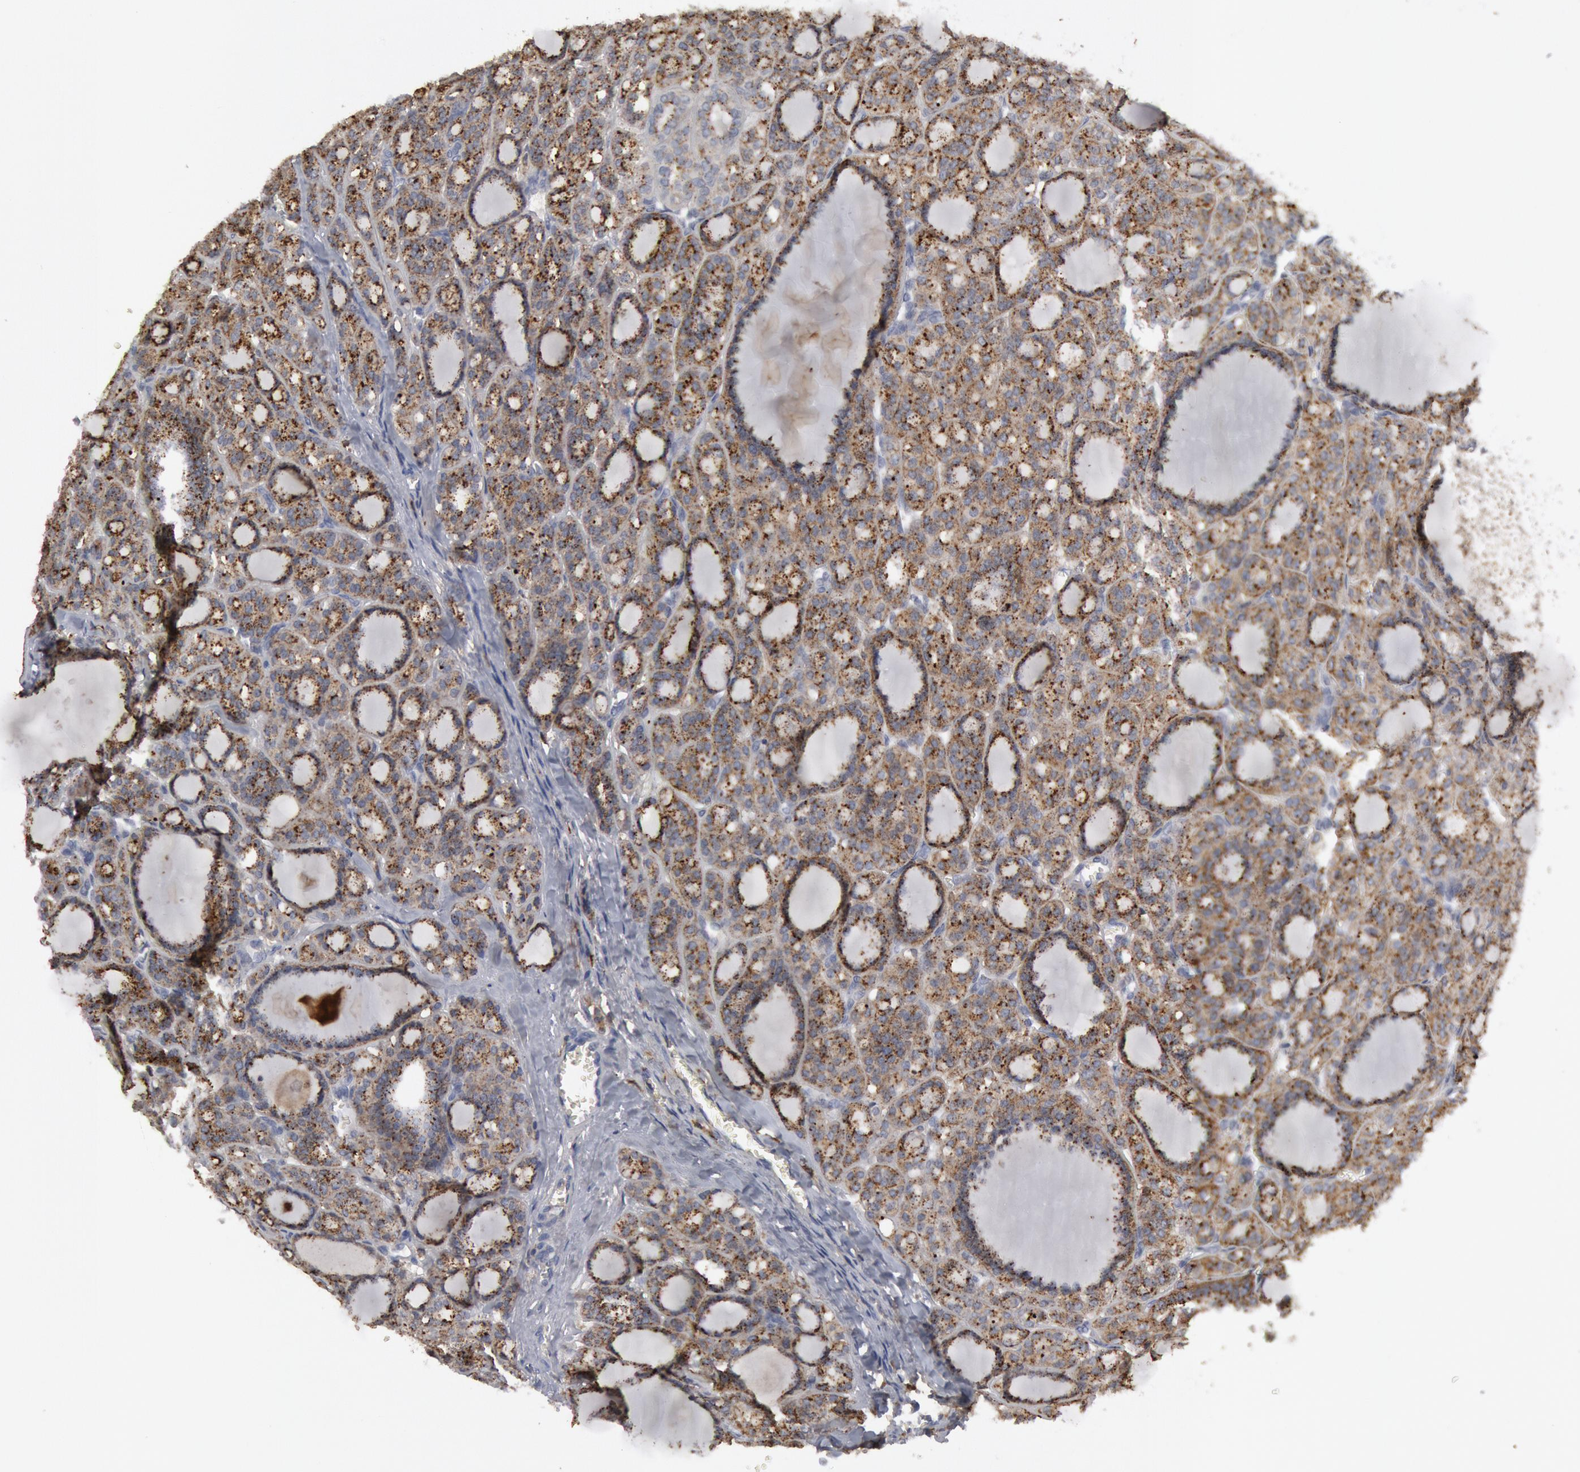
{"staining": {"intensity": "moderate", "quantity": "25%-75%", "location": "cytoplasmic/membranous"}, "tissue": "thyroid cancer", "cell_type": "Tumor cells", "image_type": "cancer", "snomed": [{"axis": "morphology", "description": "Follicular adenoma carcinoma, NOS"}, {"axis": "topography", "description": "Thyroid gland"}], "caption": "This micrograph displays thyroid follicular adenoma carcinoma stained with immunohistochemistry (IHC) to label a protein in brown. The cytoplasmic/membranous of tumor cells show moderate positivity for the protein. Nuclei are counter-stained blue.", "gene": "C1QC", "patient": {"sex": "female", "age": 71}}